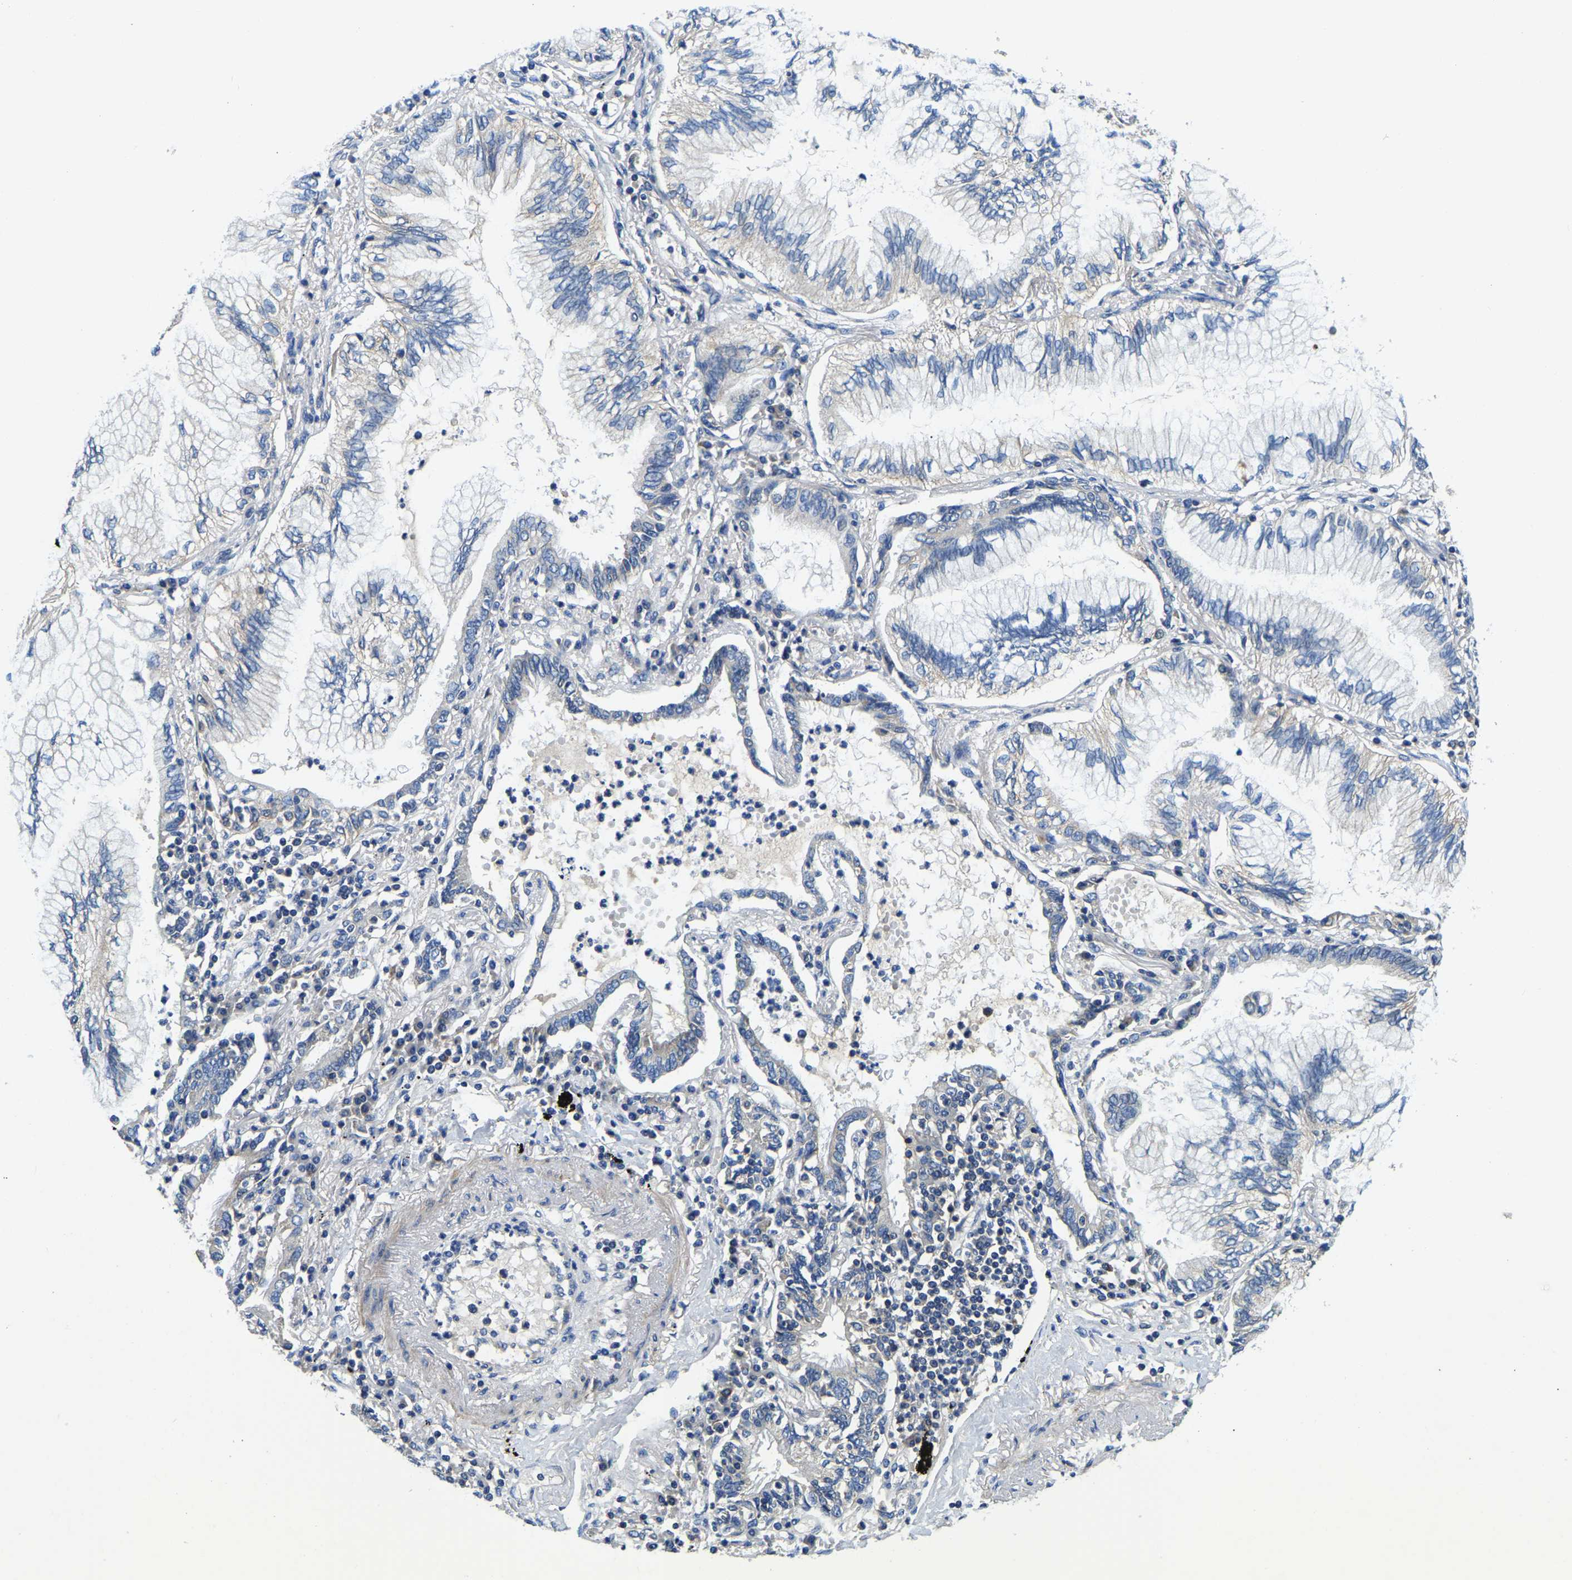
{"staining": {"intensity": "negative", "quantity": "none", "location": "none"}, "tissue": "lung cancer", "cell_type": "Tumor cells", "image_type": "cancer", "snomed": [{"axis": "morphology", "description": "Normal tissue, NOS"}, {"axis": "morphology", "description": "Adenocarcinoma, NOS"}, {"axis": "topography", "description": "Bronchus"}, {"axis": "topography", "description": "Lung"}], "caption": "High magnification brightfield microscopy of lung cancer (adenocarcinoma) stained with DAB (brown) and counterstained with hematoxylin (blue): tumor cells show no significant staining.", "gene": "STAT2", "patient": {"sex": "female", "age": 70}}